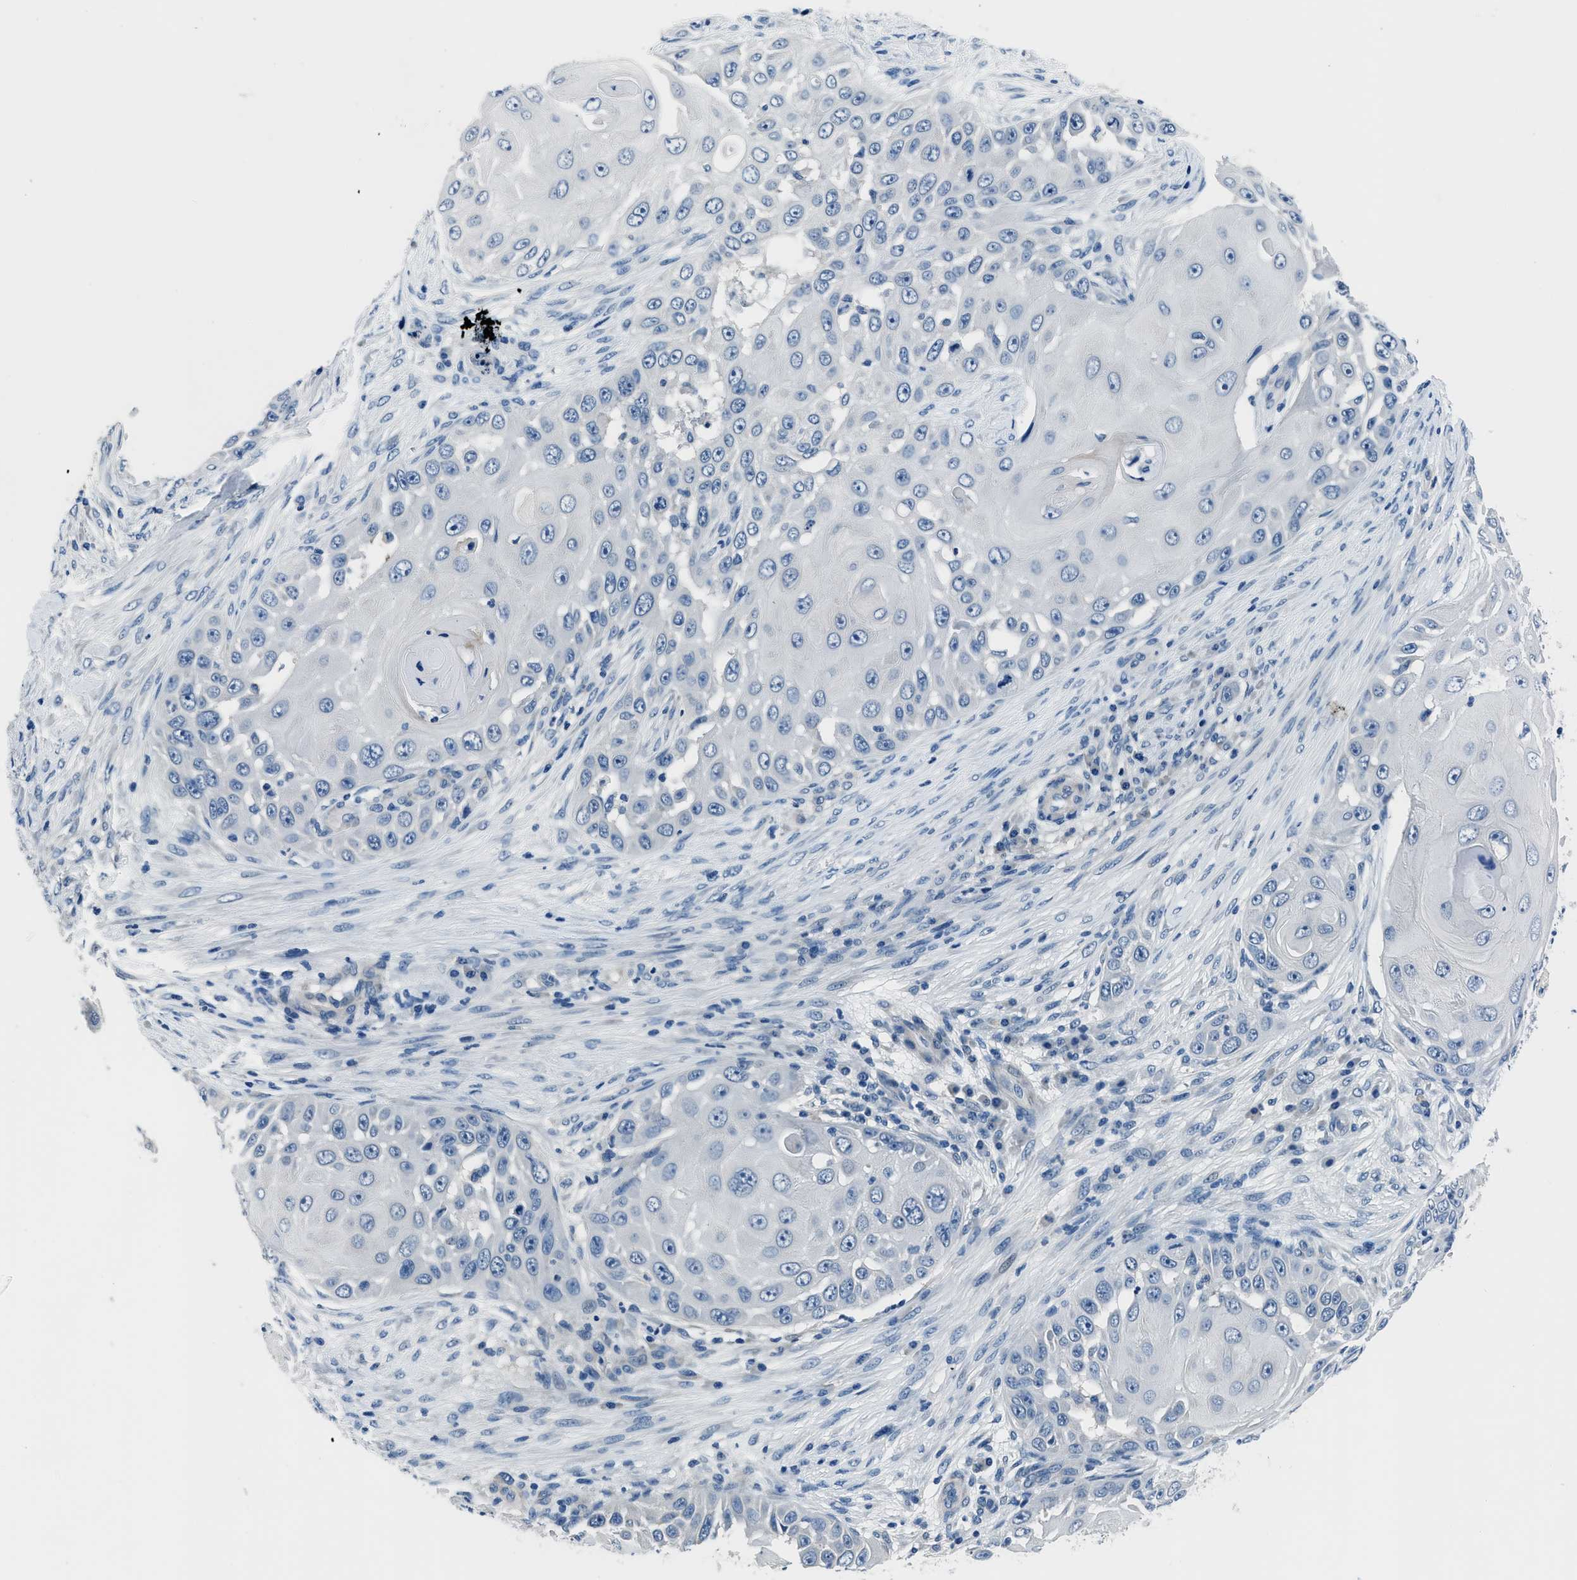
{"staining": {"intensity": "negative", "quantity": "none", "location": "none"}, "tissue": "skin cancer", "cell_type": "Tumor cells", "image_type": "cancer", "snomed": [{"axis": "morphology", "description": "Squamous cell carcinoma, NOS"}, {"axis": "topography", "description": "Skin"}], "caption": "There is no significant expression in tumor cells of skin squamous cell carcinoma.", "gene": "GJA3", "patient": {"sex": "female", "age": 44}}